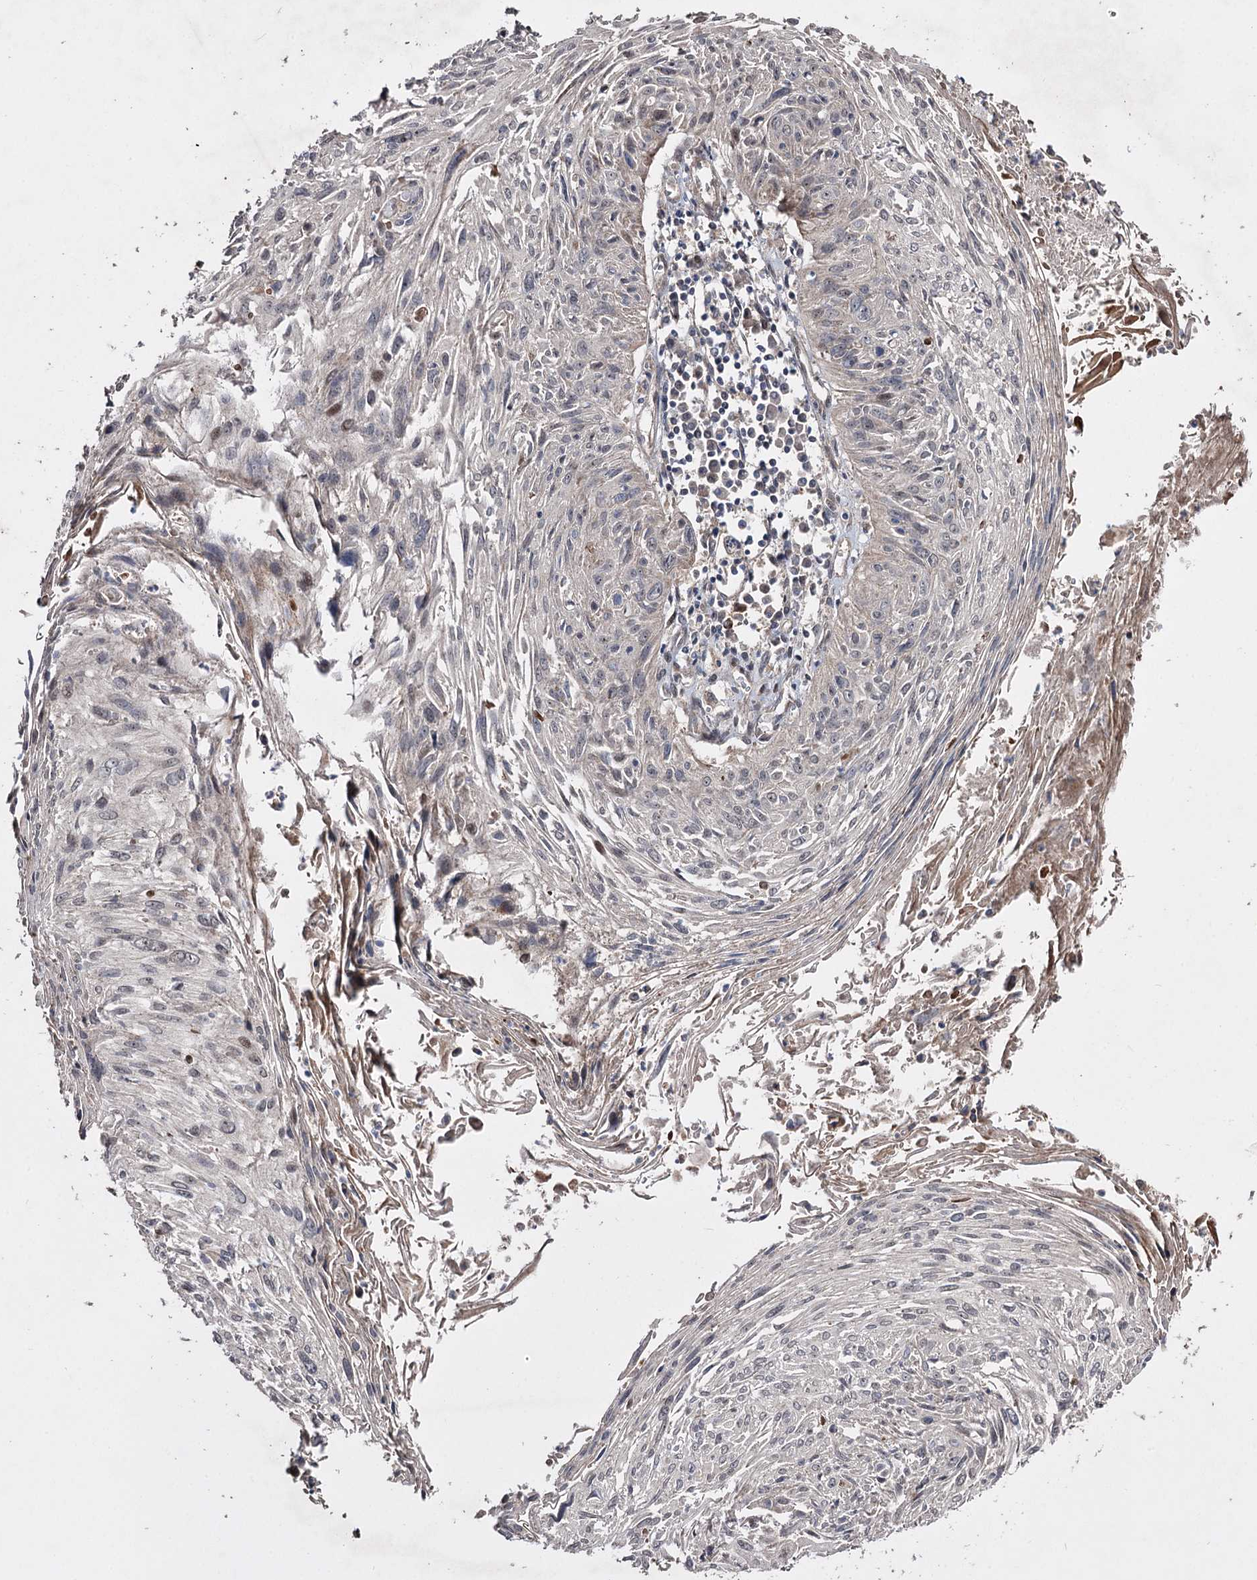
{"staining": {"intensity": "negative", "quantity": "none", "location": "none"}, "tissue": "cervical cancer", "cell_type": "Tumor cells", "image_type": "cancer", "snomed": [{"axis": "morphology", "description": "Squamous cell carcinoma, NOS"}, {"axis": "topography", "description": "Cervix"}], "caption": "DAB (3,3'-diaminobenzidine) immunohistochemical staining of squamous cell carcinoma (cervical) reveals no significant expression in tumor cells. (Stains: DAB (3,3'-diaminobenzidine) immunohistochemistry (IHC) with hematoxylin counter stain, Microscopy: brightfield microscopy at high magnification).", "gene": "CPNE8", "patient": {"sex": "female", "age": 51}}